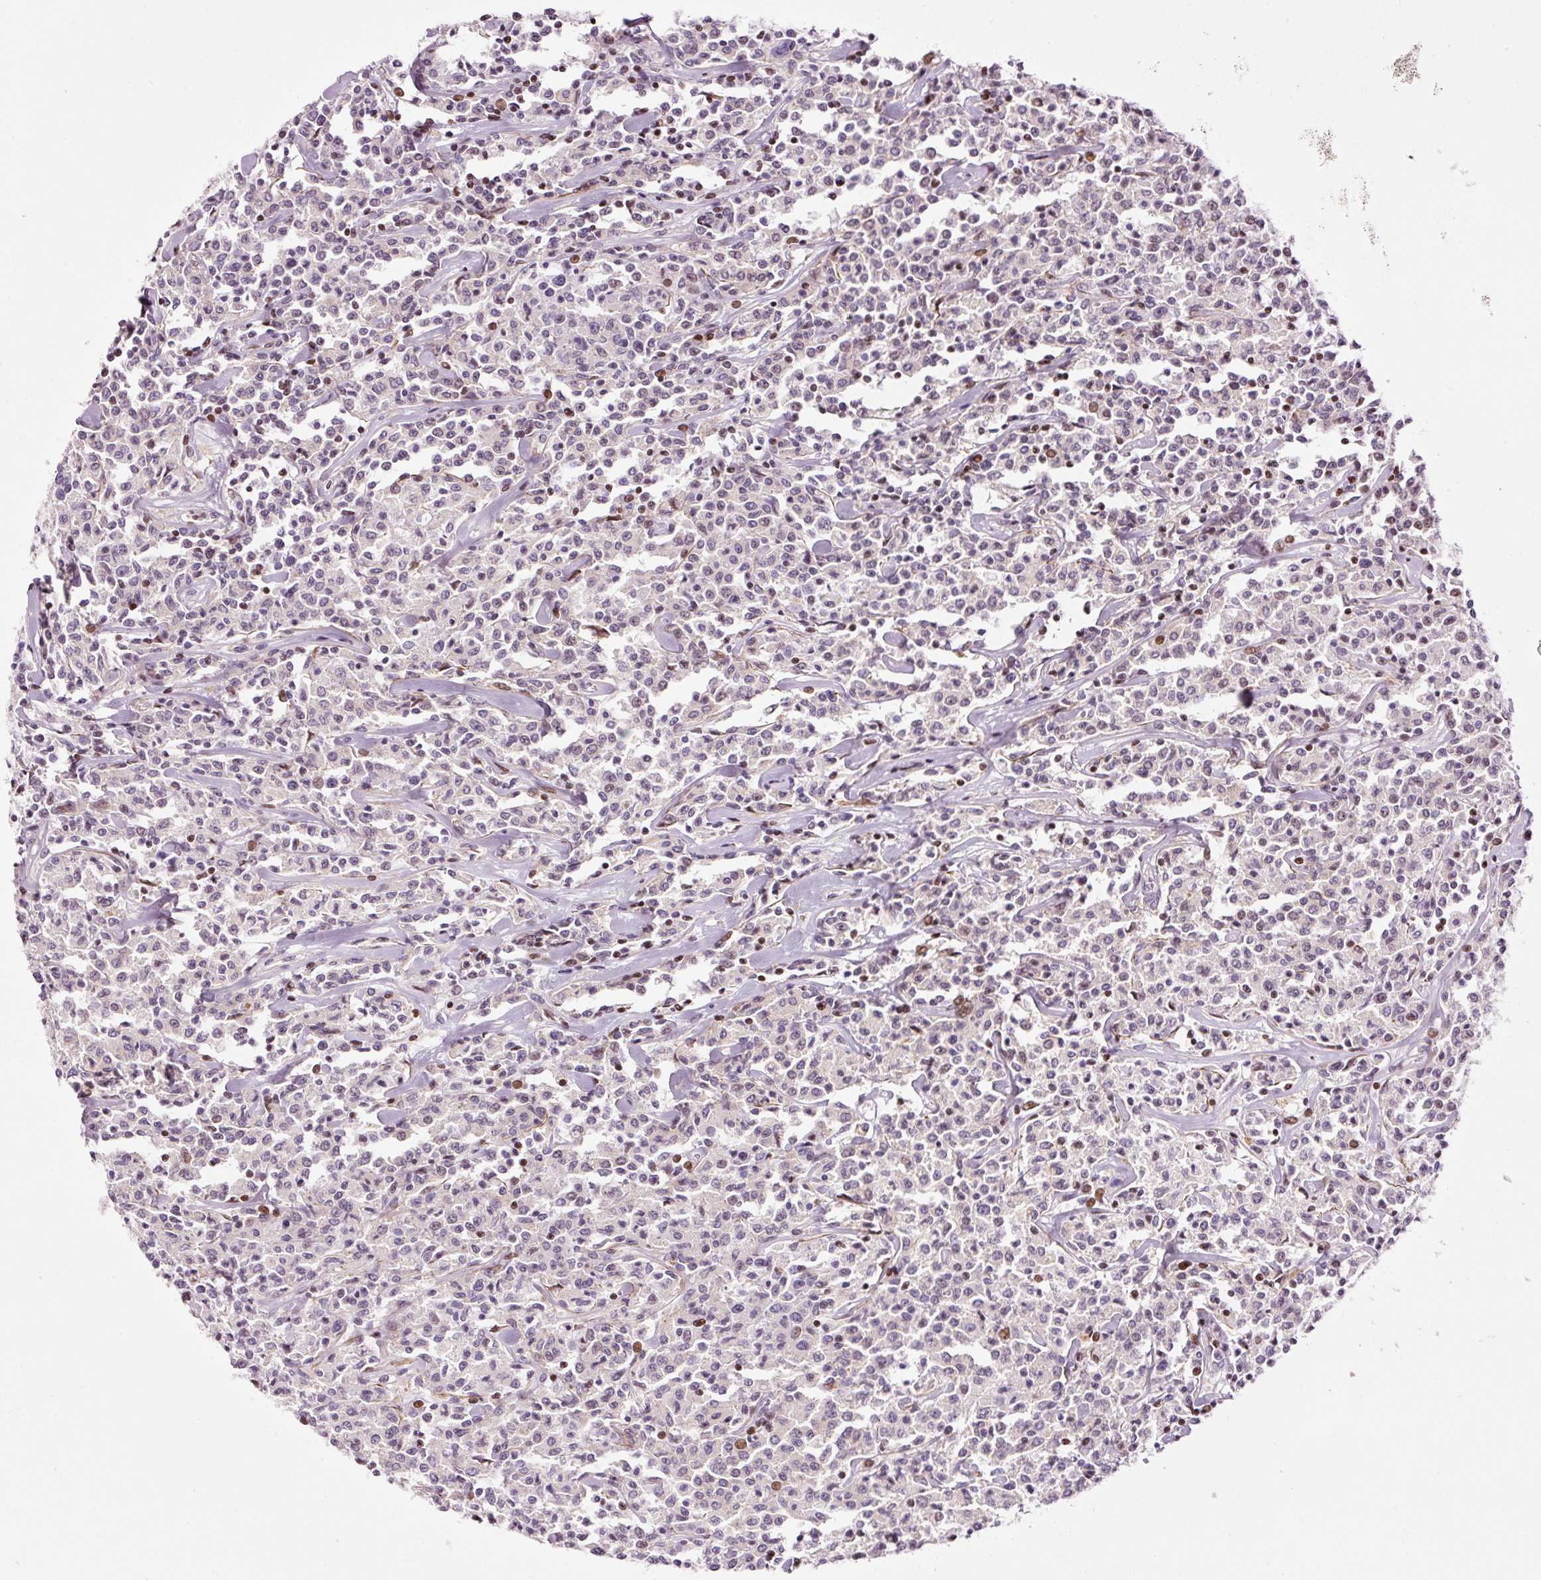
{"staining": {"intensity": "moderate", "quantity": "<25%", "location": "nuclear"}, "tissue": "lymphoma", "cell_type": "Tumor cells", "image_type": "cancer", "snomed": [{"axis": "morphology", "description": "Malignant lymphoma, non-Hodgkin's type, Low grade"}, {"axis": "topography", "description": "Small intestine"}], "caption": "Protein expression analysis of malignant lymphoma, non-Hodgkin's type (low-grade) demonstrates moderate nuclear staining in approximately <25% of tumor cells.", "gene": "ANKRD20A1", "patient": {"sex": "female", "age": 59}}